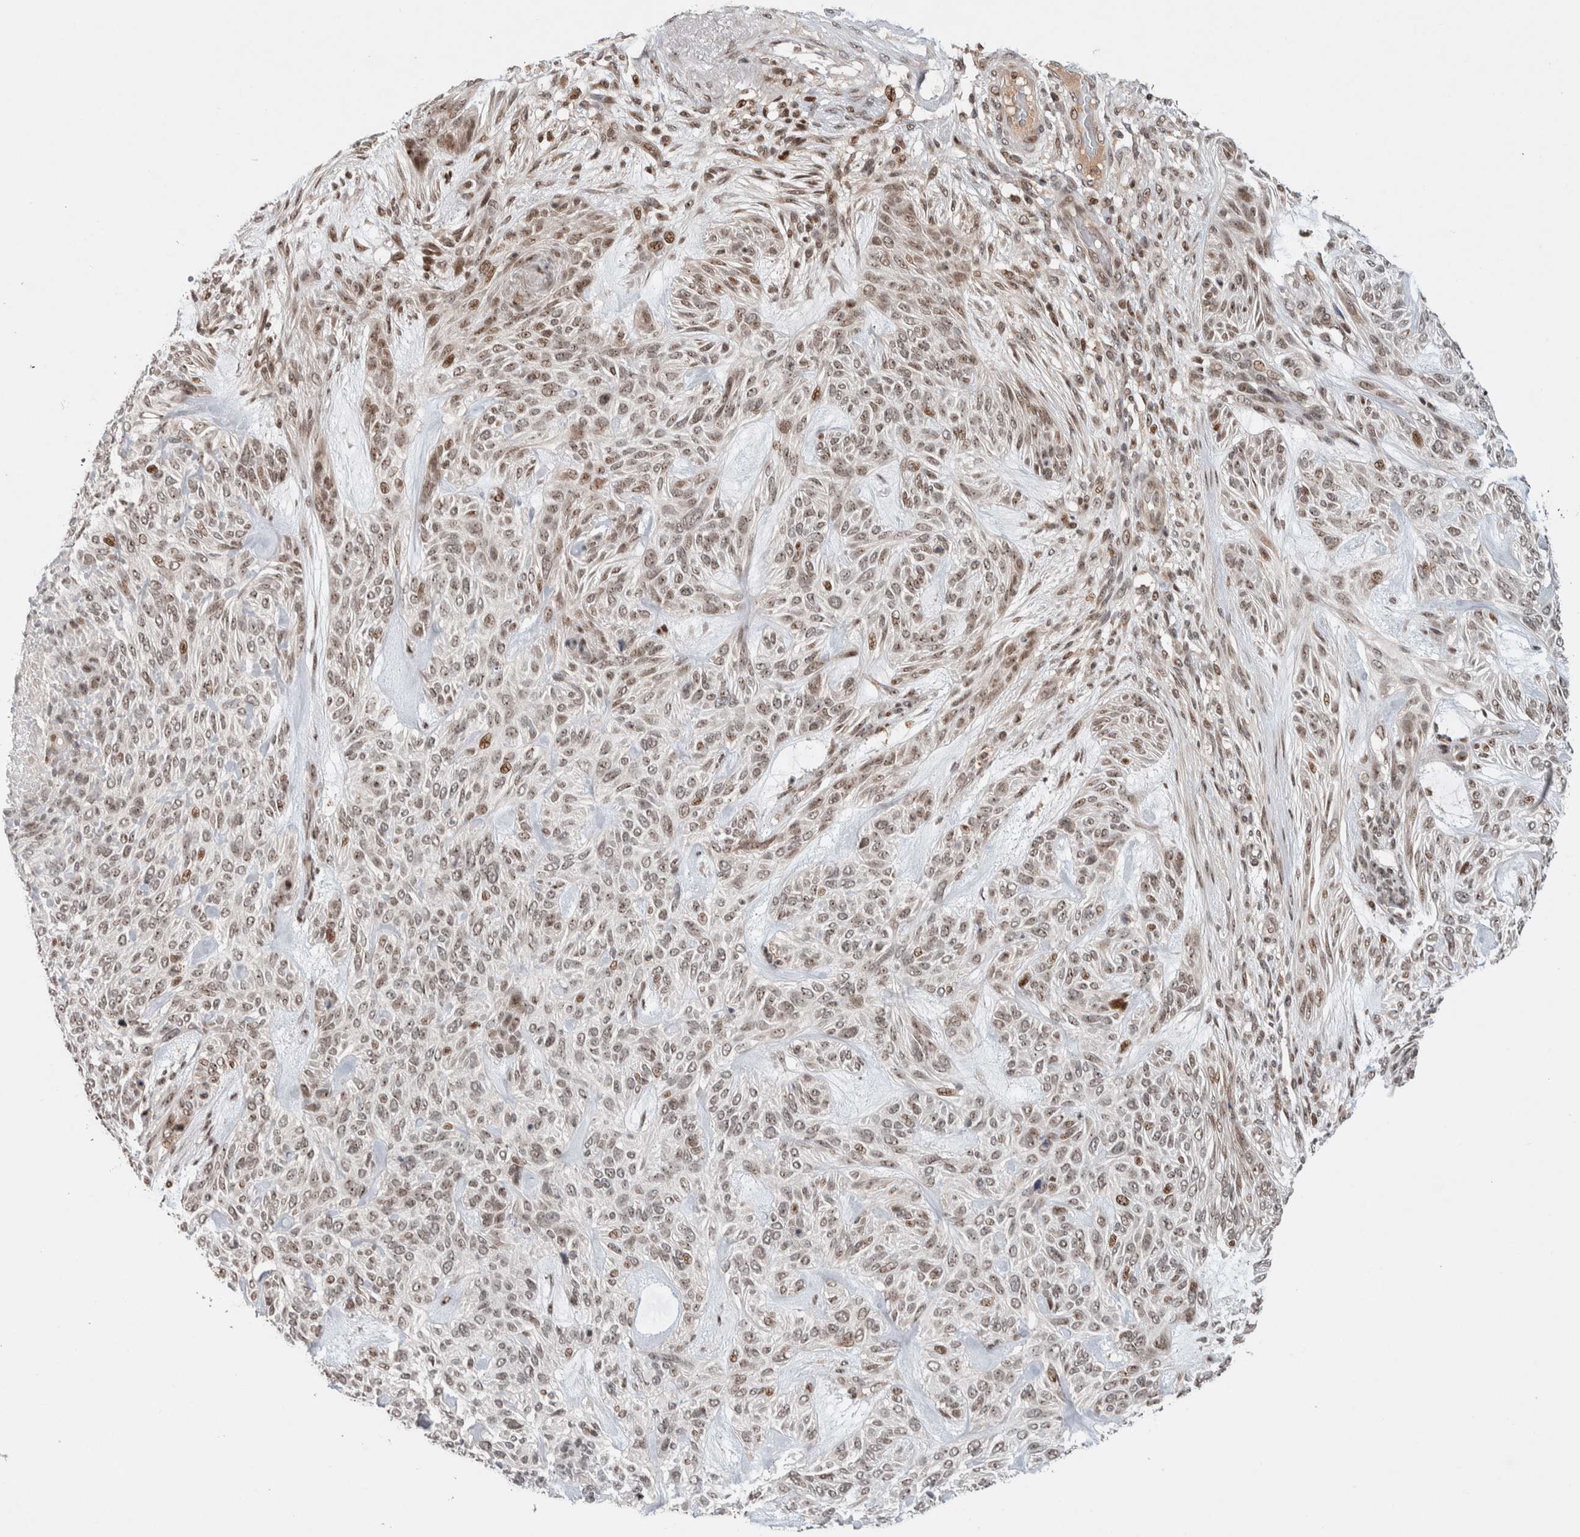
{"staining": {"intensity": "weak", "quantity": ">75%", "location": "nuclear"}, "tissue": "skin cancer", "cell_type": "Tumor cells", "image_type": "cancer", "snomed": [{"axis": "morphology", "description": "Basal cell carcinoma"}, {"axis": "topography", "description": "Skin"}], "caption": "The immunohistochemical stain highlights weak nuclear staining in tumor cells of basal cell carcinoma (skin) tissue. (Stains: DAB in brown, nuclei in blue, Microscopy: brightfield microscopy at high magnification).", "gene": "ZNF521", "patient": {"sex": "male", "age": 55}}